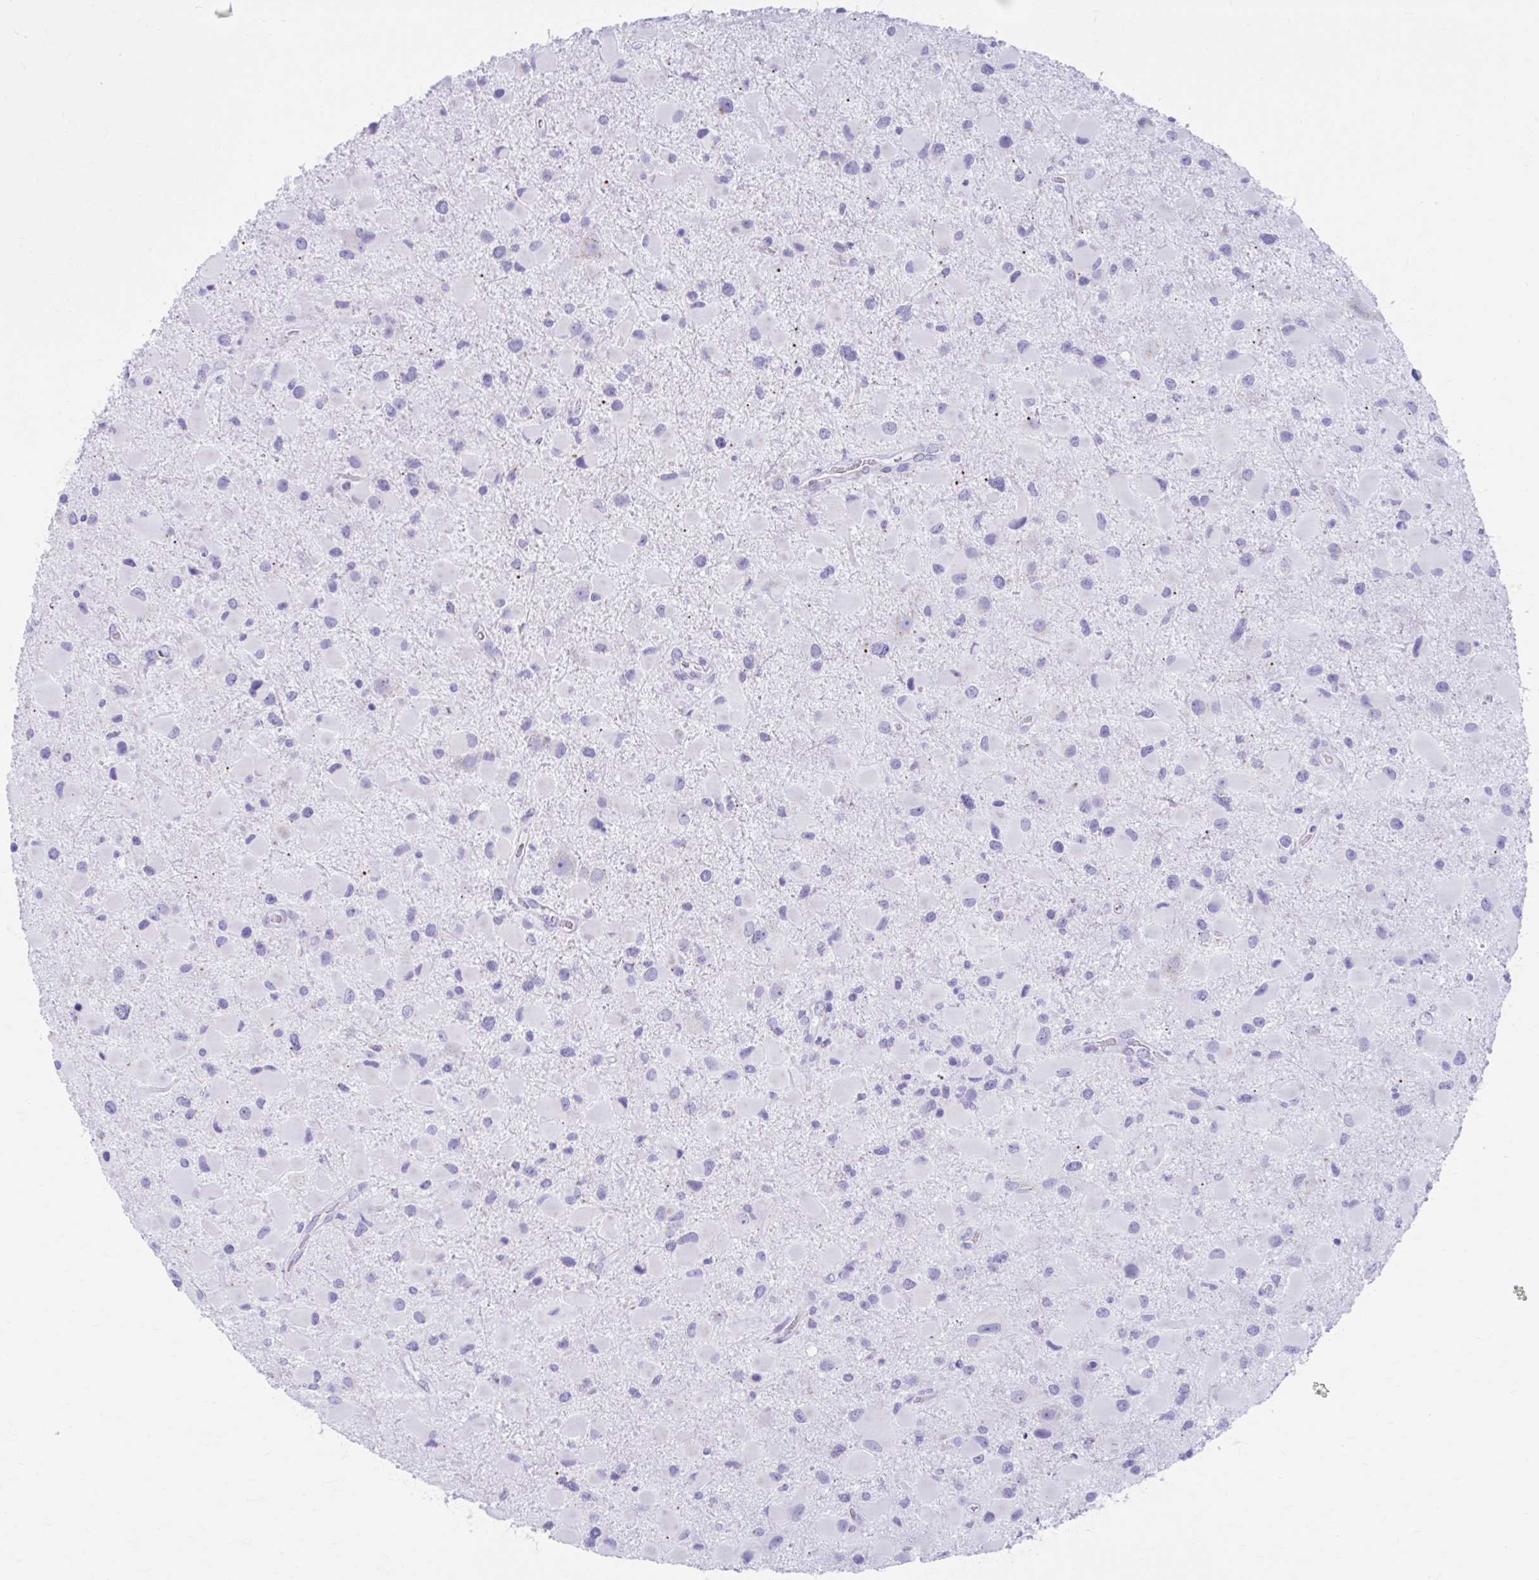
{"staining": {"intensity": "negative", "quantity": "none", "location": "none"}, "tissue": "glioma", "cell_type": "Tumor cells", "image_type": "cancer", "snomed": [{"axis": "morphology", "description": "Glioma, malignant, Low grade"}, {"axis": "topography", "description": "Brain"}], "caption": "Human malignant low-grade glioma stained for a protein using immunohistochemistry (IHC) exhibits no positivity in tumor cells.", "gene": "KCNE2", "patient": {"sex": "female", "age": 32}}